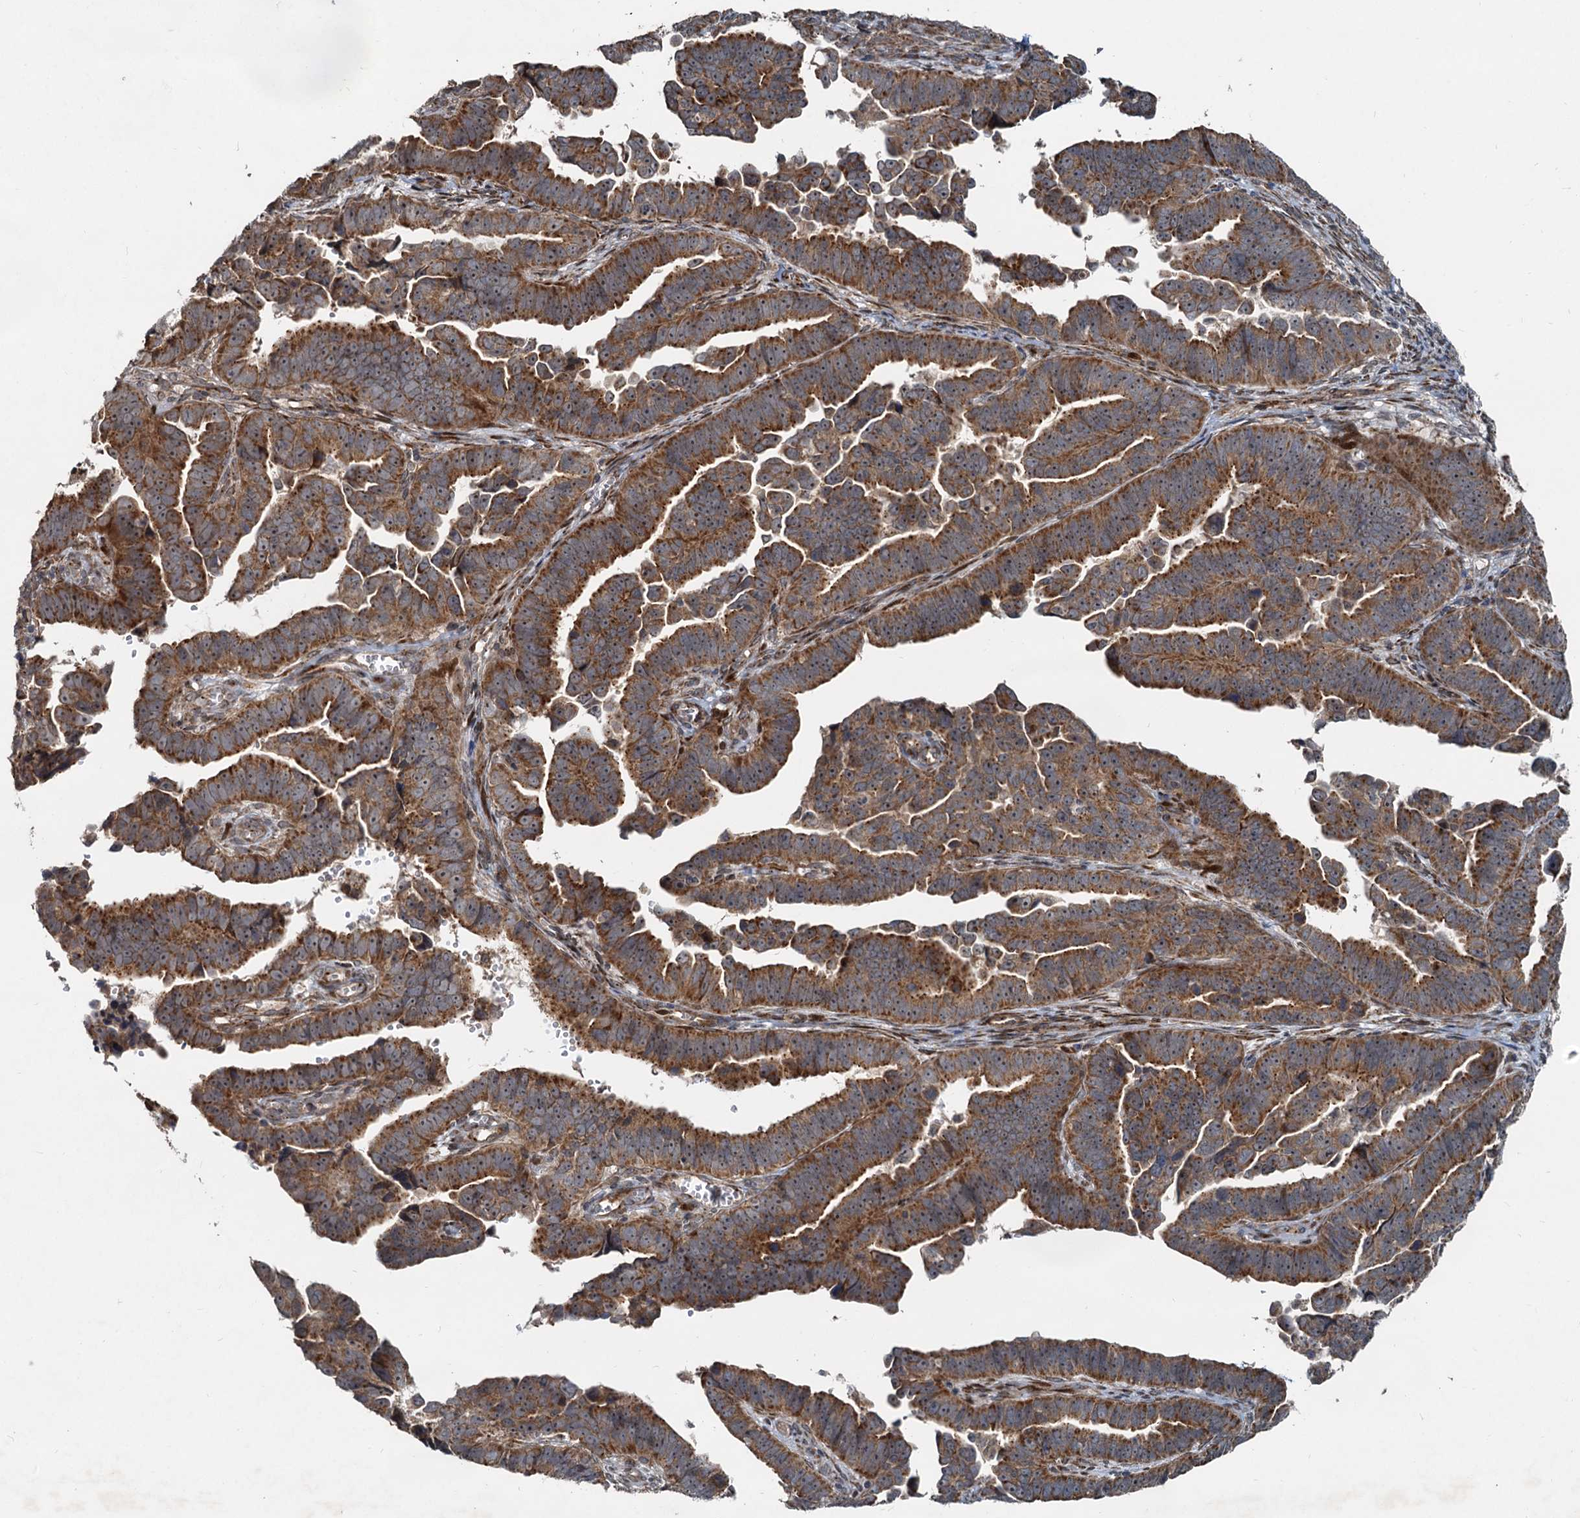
{"staining": {"intensity": "moderate", "quantity": ">75%", "location": "cytoplasmic/membranous"}, "tissue": "endometrial cancer", "cell_type": "Tumor cells", "image_type": "cancer", "snomed": [{"axis": "morphology", "description": "Adenocarcinoma, NOS"}, {"axis": "topography", "description": "Endometrium"}], "caption": "Immunohistochemical staining of human endometrial cancer shows moderate cytoplasmic/membranous protein staining in about >75% of tumor cells.", "gene": "CEP68", "patient": {"sex": "female", "age": 75}}